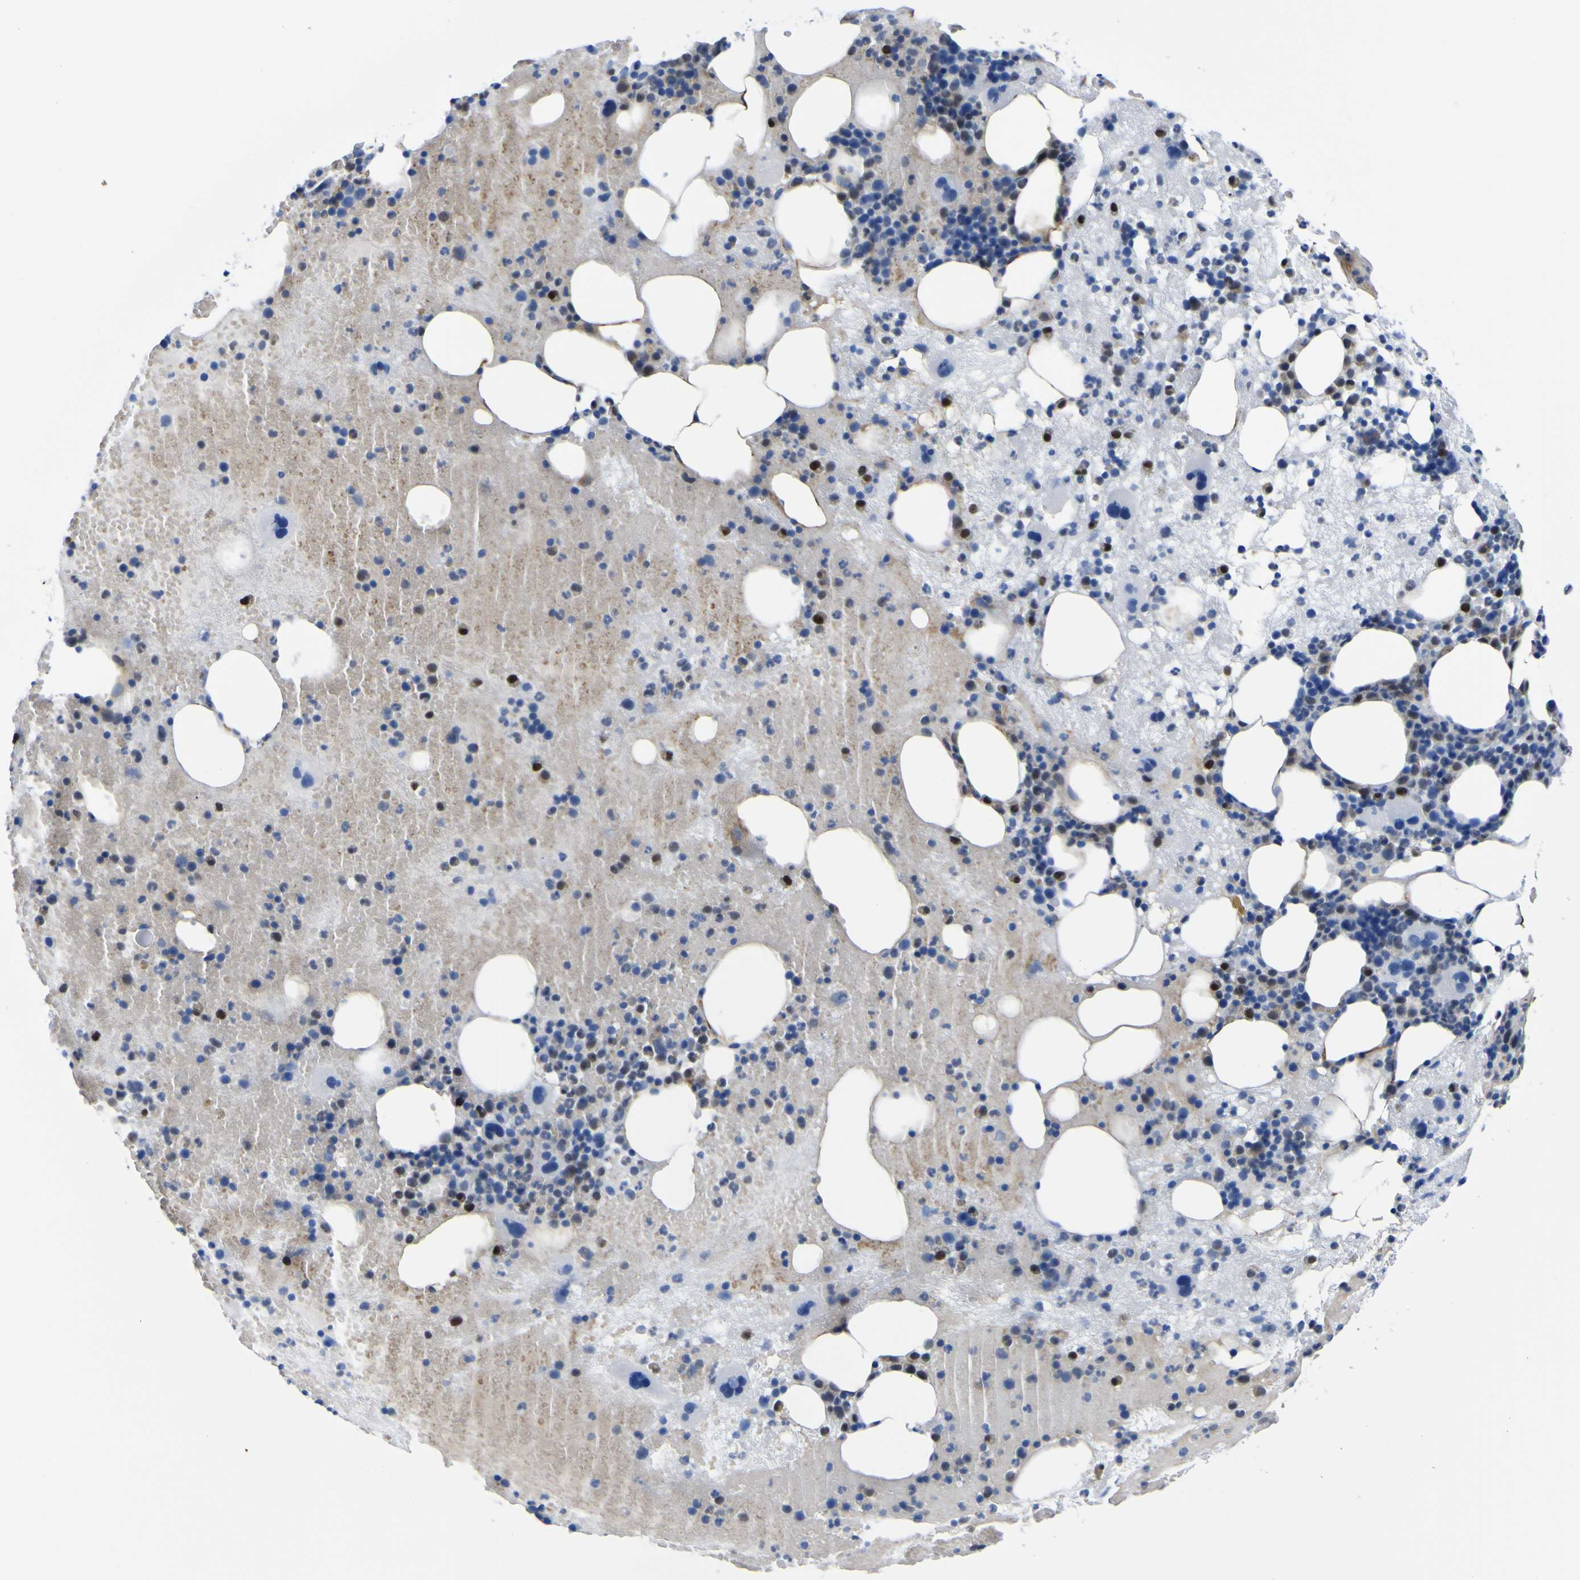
{"staining": {"intensity": "strong", "quantity": "25%-75%", "location": "nuclear"}, "tissue": "bone marrow", "cell_type": "Hematopoietic cells", "image_type": "normal", "snomed": [{"axis": "morphology", "description": "Normal tissue, NOS"}, {"axis": "morphology", "description": "Inflammation, NOS"}, {"axis": "topography", "description": "Bone marrow"}], "caption": "Immunohistochemical staining of benign human bone marrow reveals high levels of strong nuclear positivity in approximately 25%-75% of hematopoietic cells. (Stains: DAB (3,3'-diaminobenzidine) in brown, nuclei in blue, Microscopy: brightfield microscopy at high magnification).", "gene": "DACH1", "patient": {"sex": "male", "age": 43}}